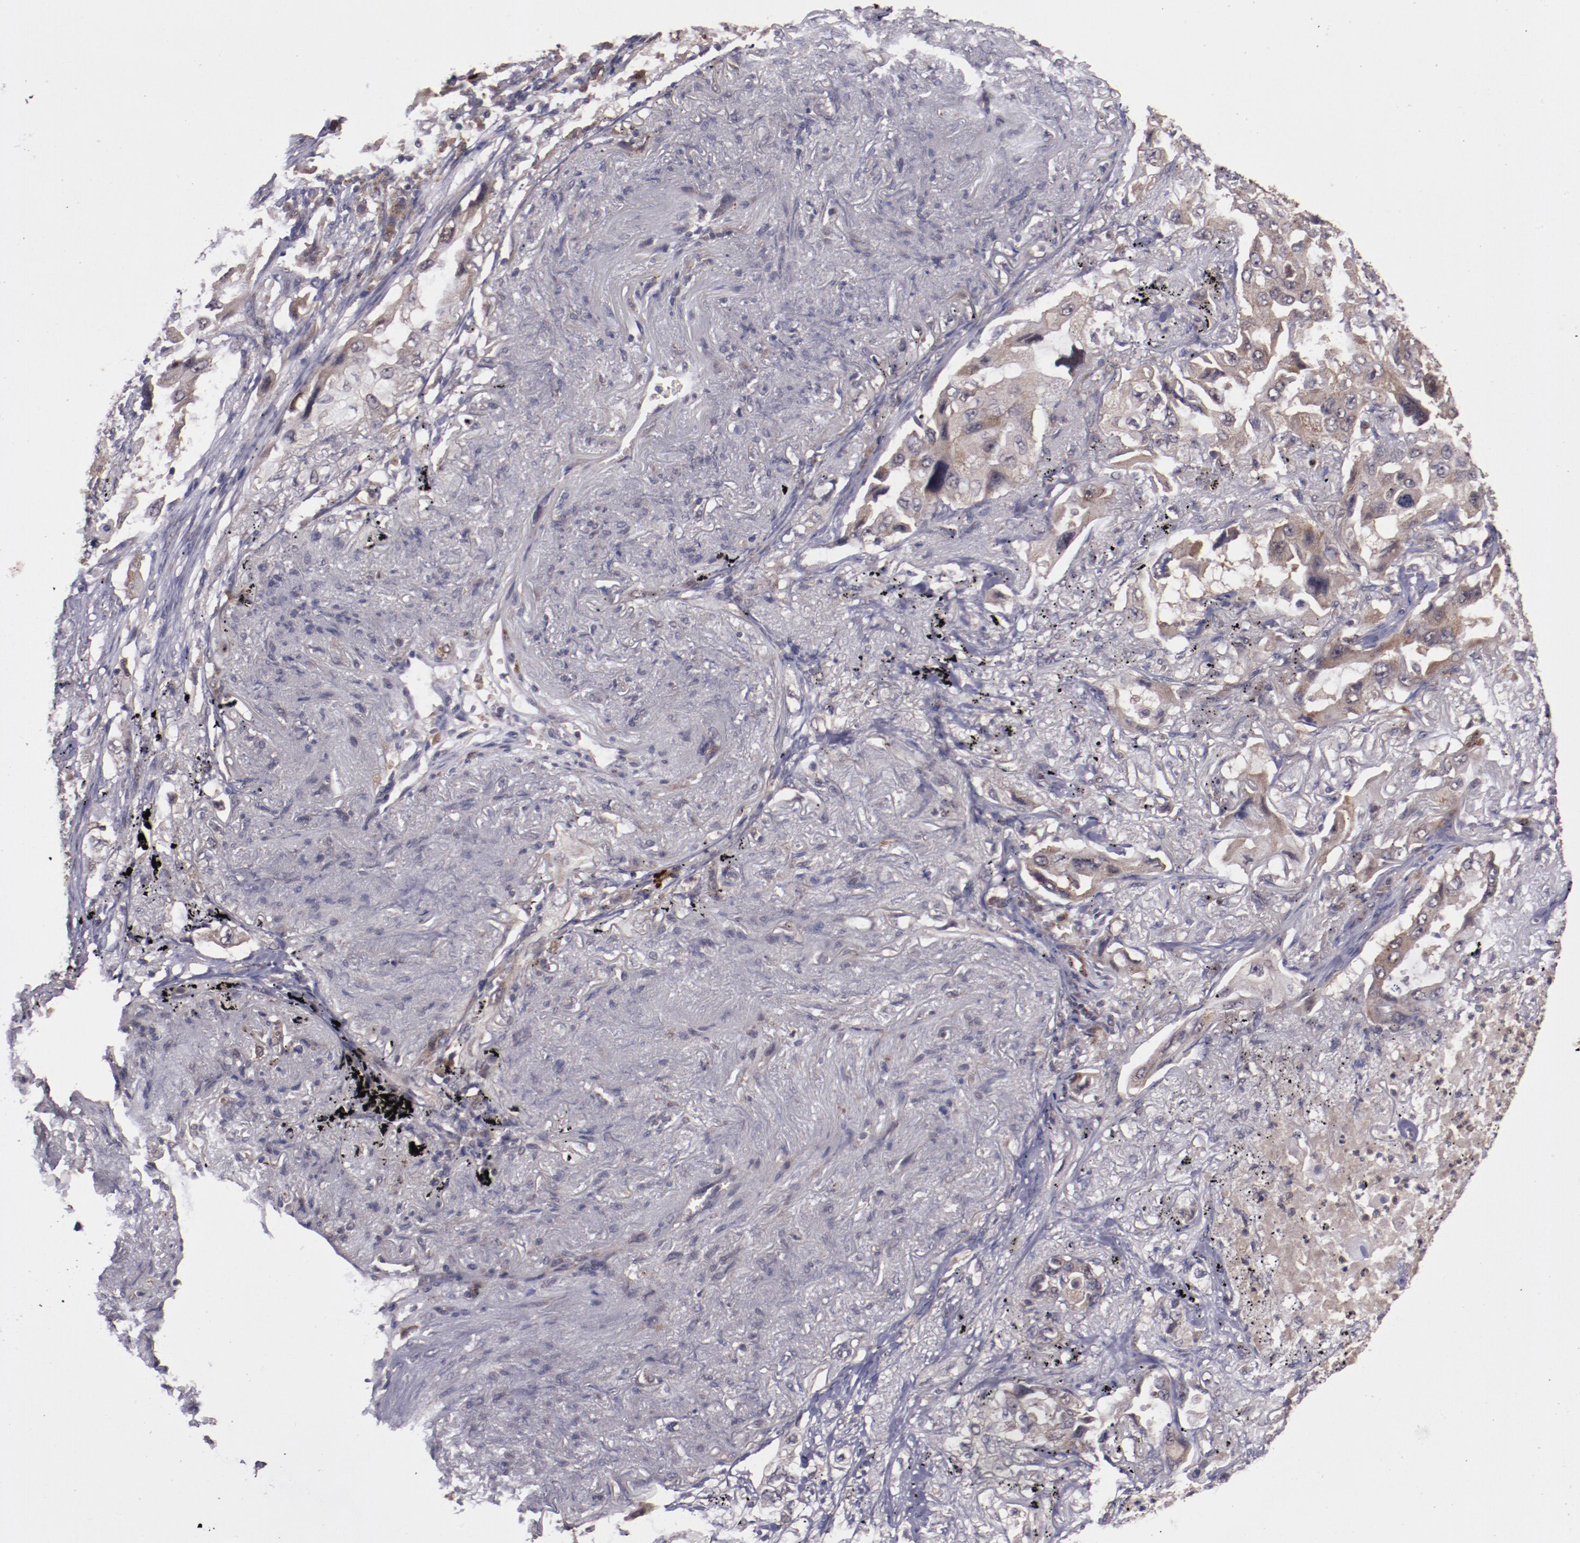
{"staining": {"intensity": "weak", "quantity": ">75%", "location": "cytoplasmic/membranous"}, "tissue": "lung cancer", "cell_type": "Tumor cells", "image_type": "cancer", "snomed": [{"axis": "morphology", "description": "Adenocarcinoma, NOS"}, {"axis": "topography", "description": "Lung"}], "caption": "Protein expression analysis of lung adenocarcinoma exhibits weak cytoplasmic/membranous staining in about >75% of tumor cells. The protein of interest is stained brown, and the nuclei are stained in blue (DAB (3,3'-diaminobenzidine) IHC with brightfield microscopy, high magnification).", "gene": "FTSJ1", "patient": {"sex": "female", "age": 65}}